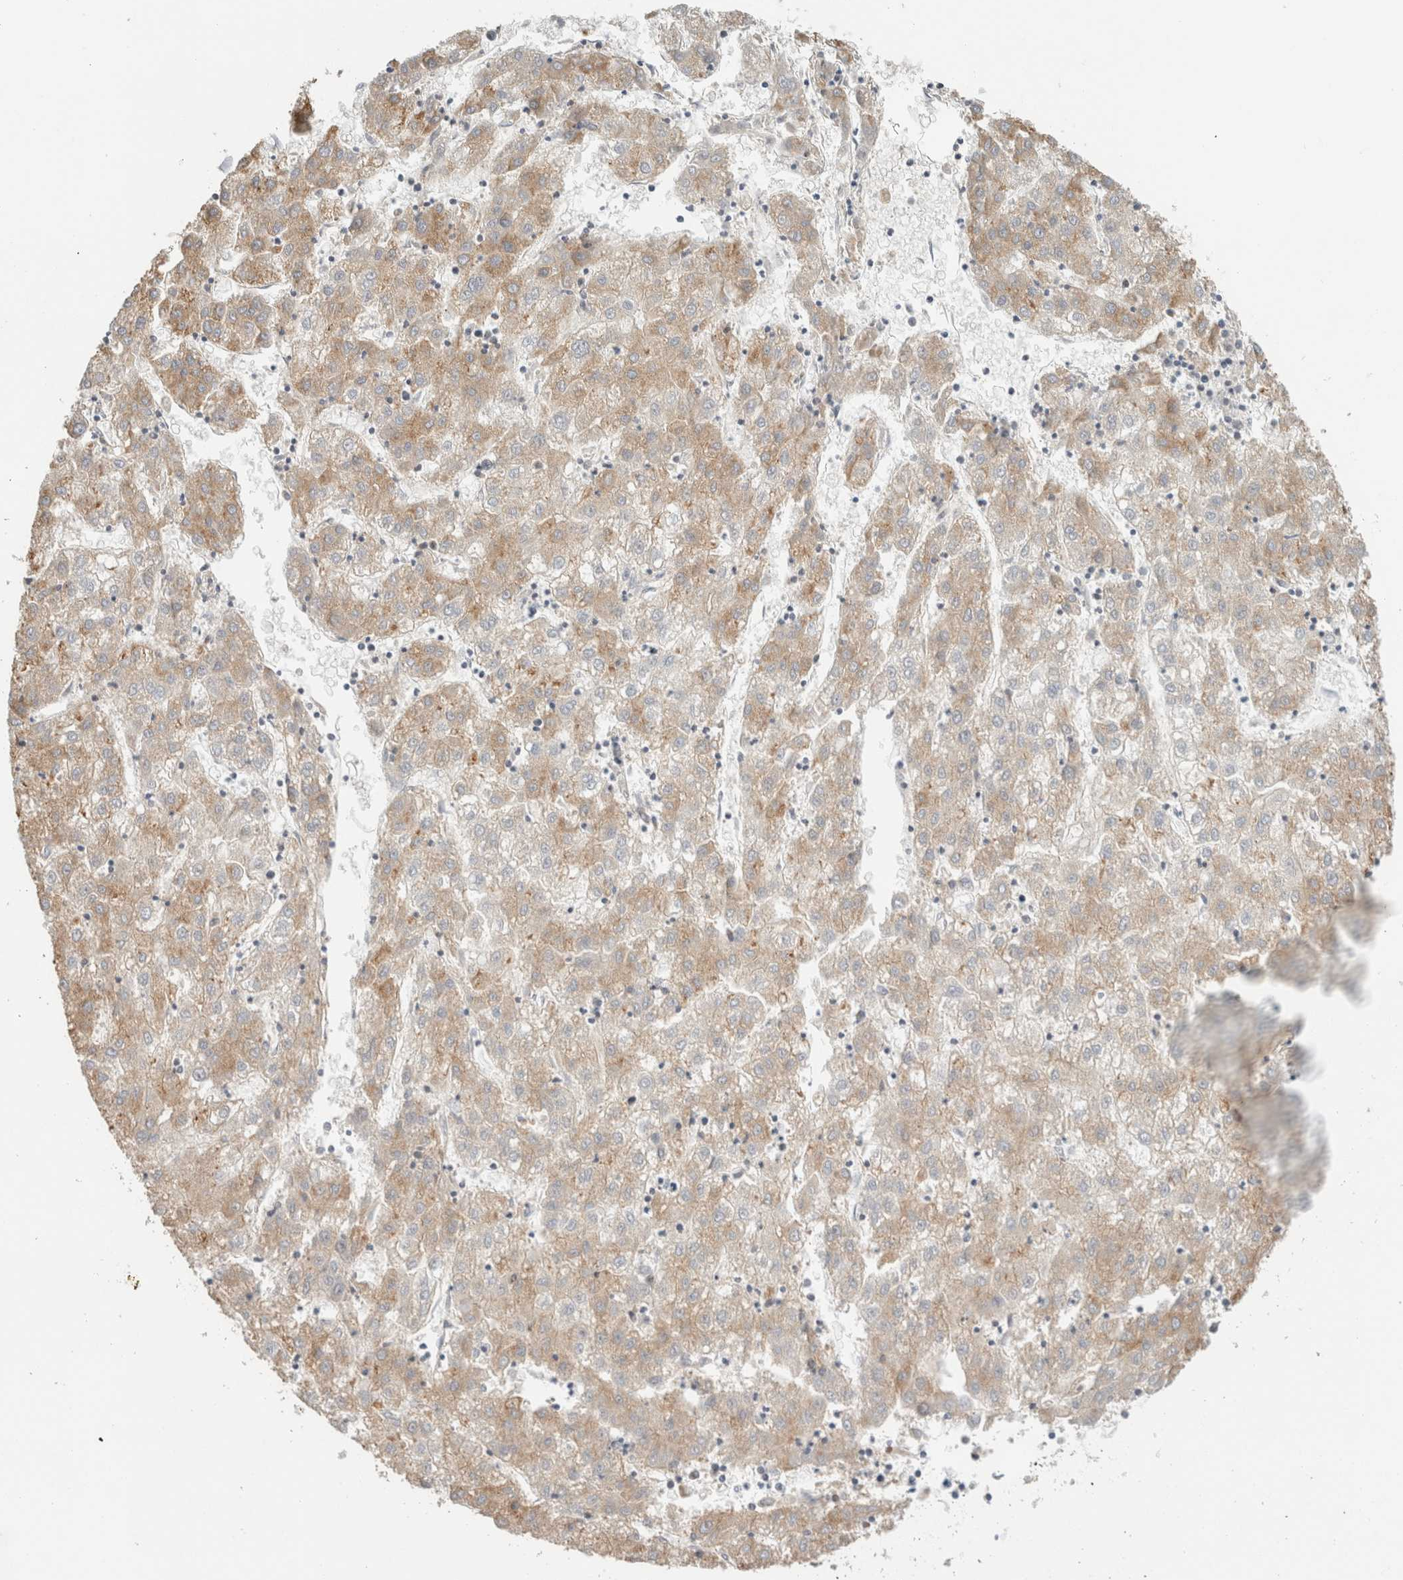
{"staining": {"intensity": "weak", "quantity": ">75%", "location": "cytoplasmic/membranous"}, "tissue": "liver cancer", "cell_type": "Tumor cells", "image_type": "cancer", "snomed": [{"axis": "morphology", "description": "Carcinoma, Hepatocellular, NOS"}, {"axis": "topography", "description": "Liver"}], "caption": "Protein staining reveals weak cytoplasmic/membranous positivity in approximately >75% of tumor cells in liver cancer.", "gene": "ID3", "patient": {"sex": "male", "age": 72}}